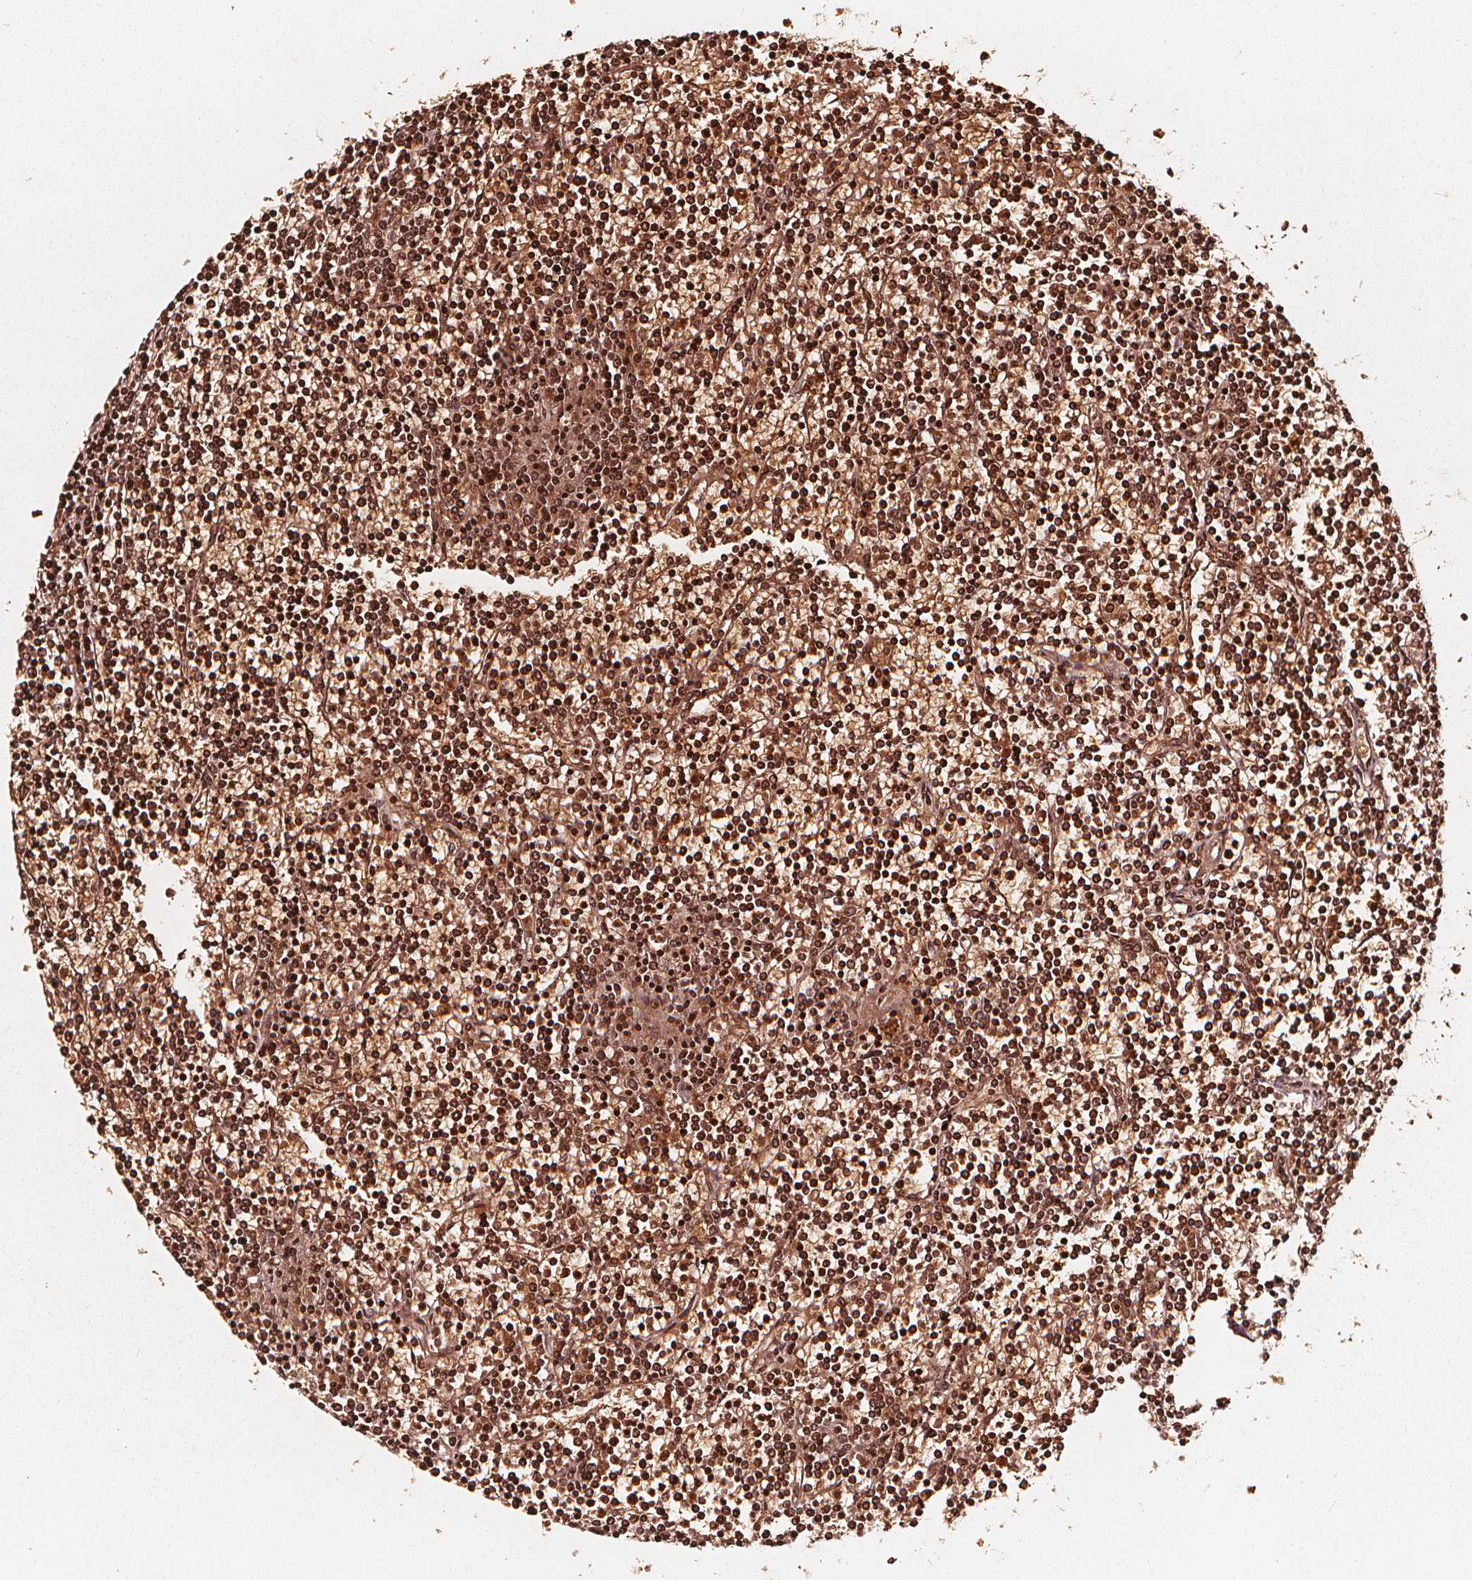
{"staining": {"intensity": "strong", "quantity": ">75%", "location": "nuclear"}, "tissue": "lymphoma", "cell_type": "Tumor cells", "image_type": "cancer", "snomed": [{"axis": "morphology", "description": "Malignant lymphoma, non-Hodgkin's type, Low grade"}, {"axis": "topography", "description": "Spleen"}], "caption": "High-magnification brightfield microscopy of malignant lymphoma, non-Hodgkin's type (low-grade) stained with DAB (3,3'-diaminobenzidine) (brown) and counterstained with hematoxylin (blue). tumor cells exhibit strong nuclear staining is seen in about>75% of cells.", "gene": "H3C14", "patient": {"sex": "female", "age": 19}}